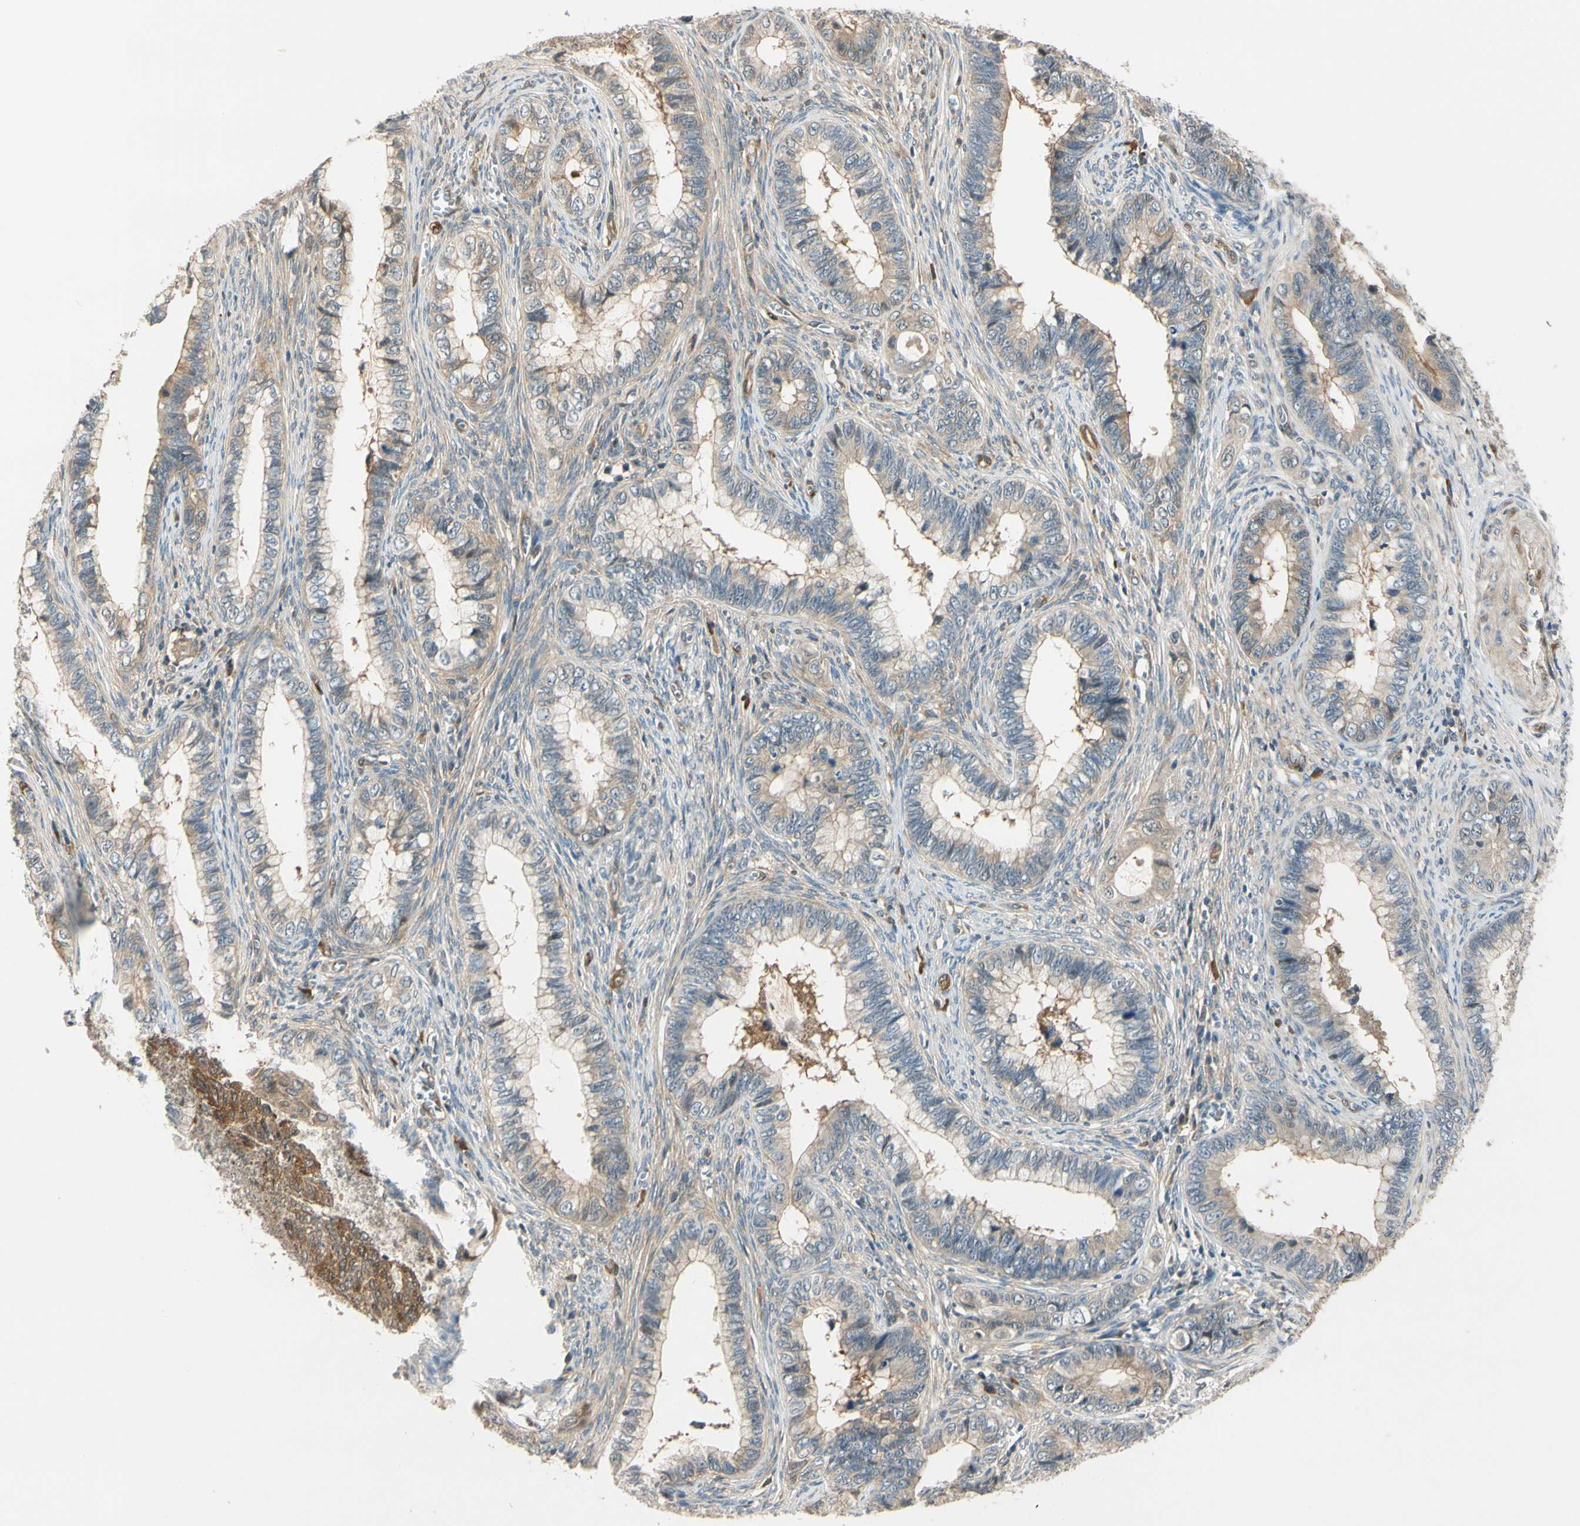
{"staining": {"intensity": "weak", "quantity": ">75%", "location": "cytoplasmic/membranous"}, "tissue": "cervical cancer", "cell_type": "Tumor cells", "image_type": "cancer", "snomed": [{"axis": "morphology", "description": "Adenocarcinoma, NOS"}, {"axis": "topography", "description": "Cervix"}], "caption": "Cervical cancer stained for a protein reveals weak cytoplasmic/membranous positivity in tumor cells.", "gene": "RASGRF1", "patient": {"sex": "female", "age": 44}}